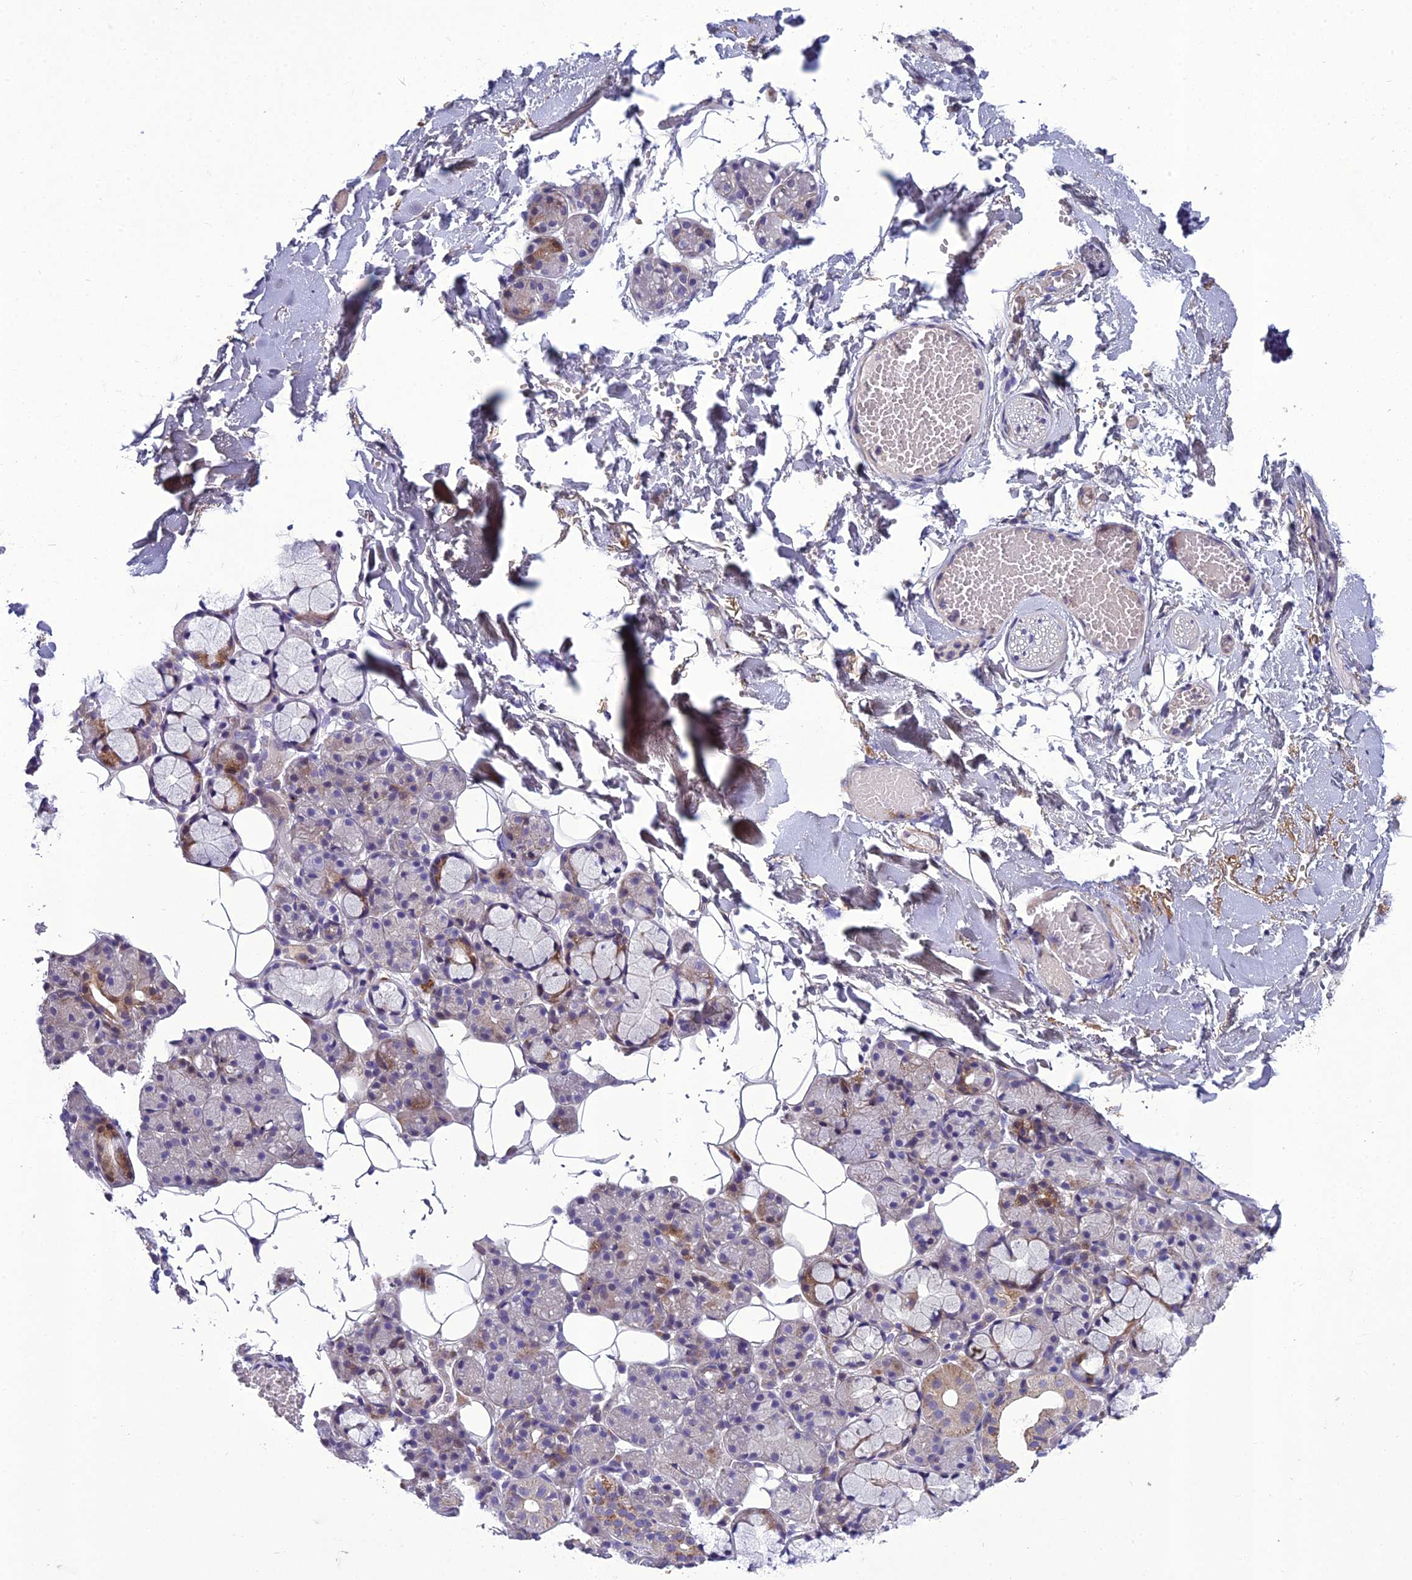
{"staining": {"intensity": "moderate", "quantity": "<25%", "location": "cytoplasmic/membranous"}, "tissue": "salivary gland", "cell_type": "Glandular cells", "image_type": "normal", "snomed": [{"axis": "morphology", "description": "Normal tissue, NOS"}, {"axis": "topography", "description": "Salivary gland"}], "caption": "IHC image of normal salivary gland stained for a protein (brown), which reveals low levels of moderate cytoplasmic/membranous positivity in about <25% of glandular cells.", "gene": "ADIPOR2", "patient": {"sex": "male", "age": 63}}